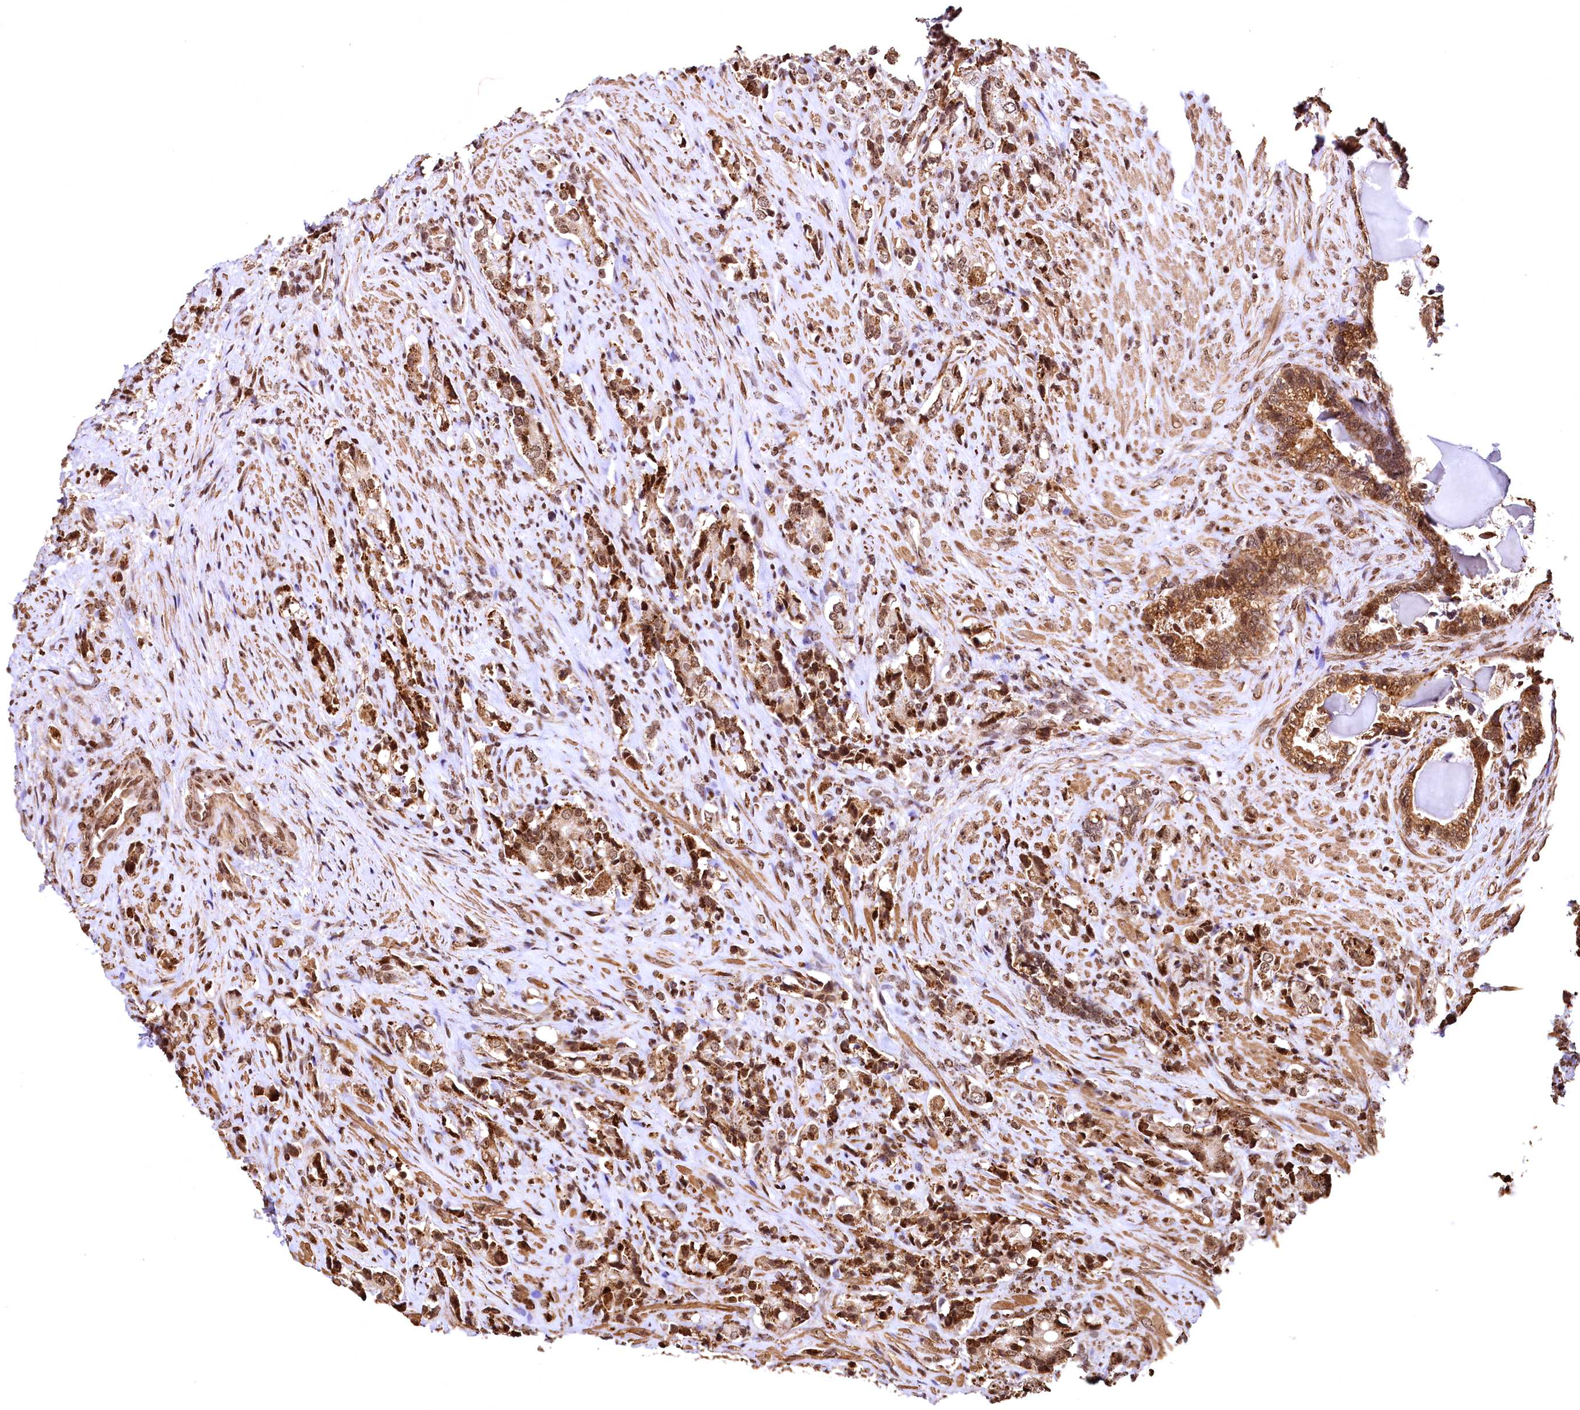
{"staining": {"intensity": "moderate", "quantity": ">75%", "location": "cytoplasmic/membranous,nuclear"}, "tissue": "prostate cancer", "cell_type": "Tumor cells", "image_type": "cancer", "snomed": [{"axis": "morphology", "description": "Adenocarcinoma, High grade"}, {"axis": "topography", "description": "Prostate"}], "caption": "The photomicrograph demonstrates staining of prostate cancer (high-grade adenocarcinoma), revealing moderate cytoplasmic/membranous and nuclear protein staining (brown color) within tumor cells.", "gene": "PDS5B", "patient": {"sex": "male", "age": 65}}